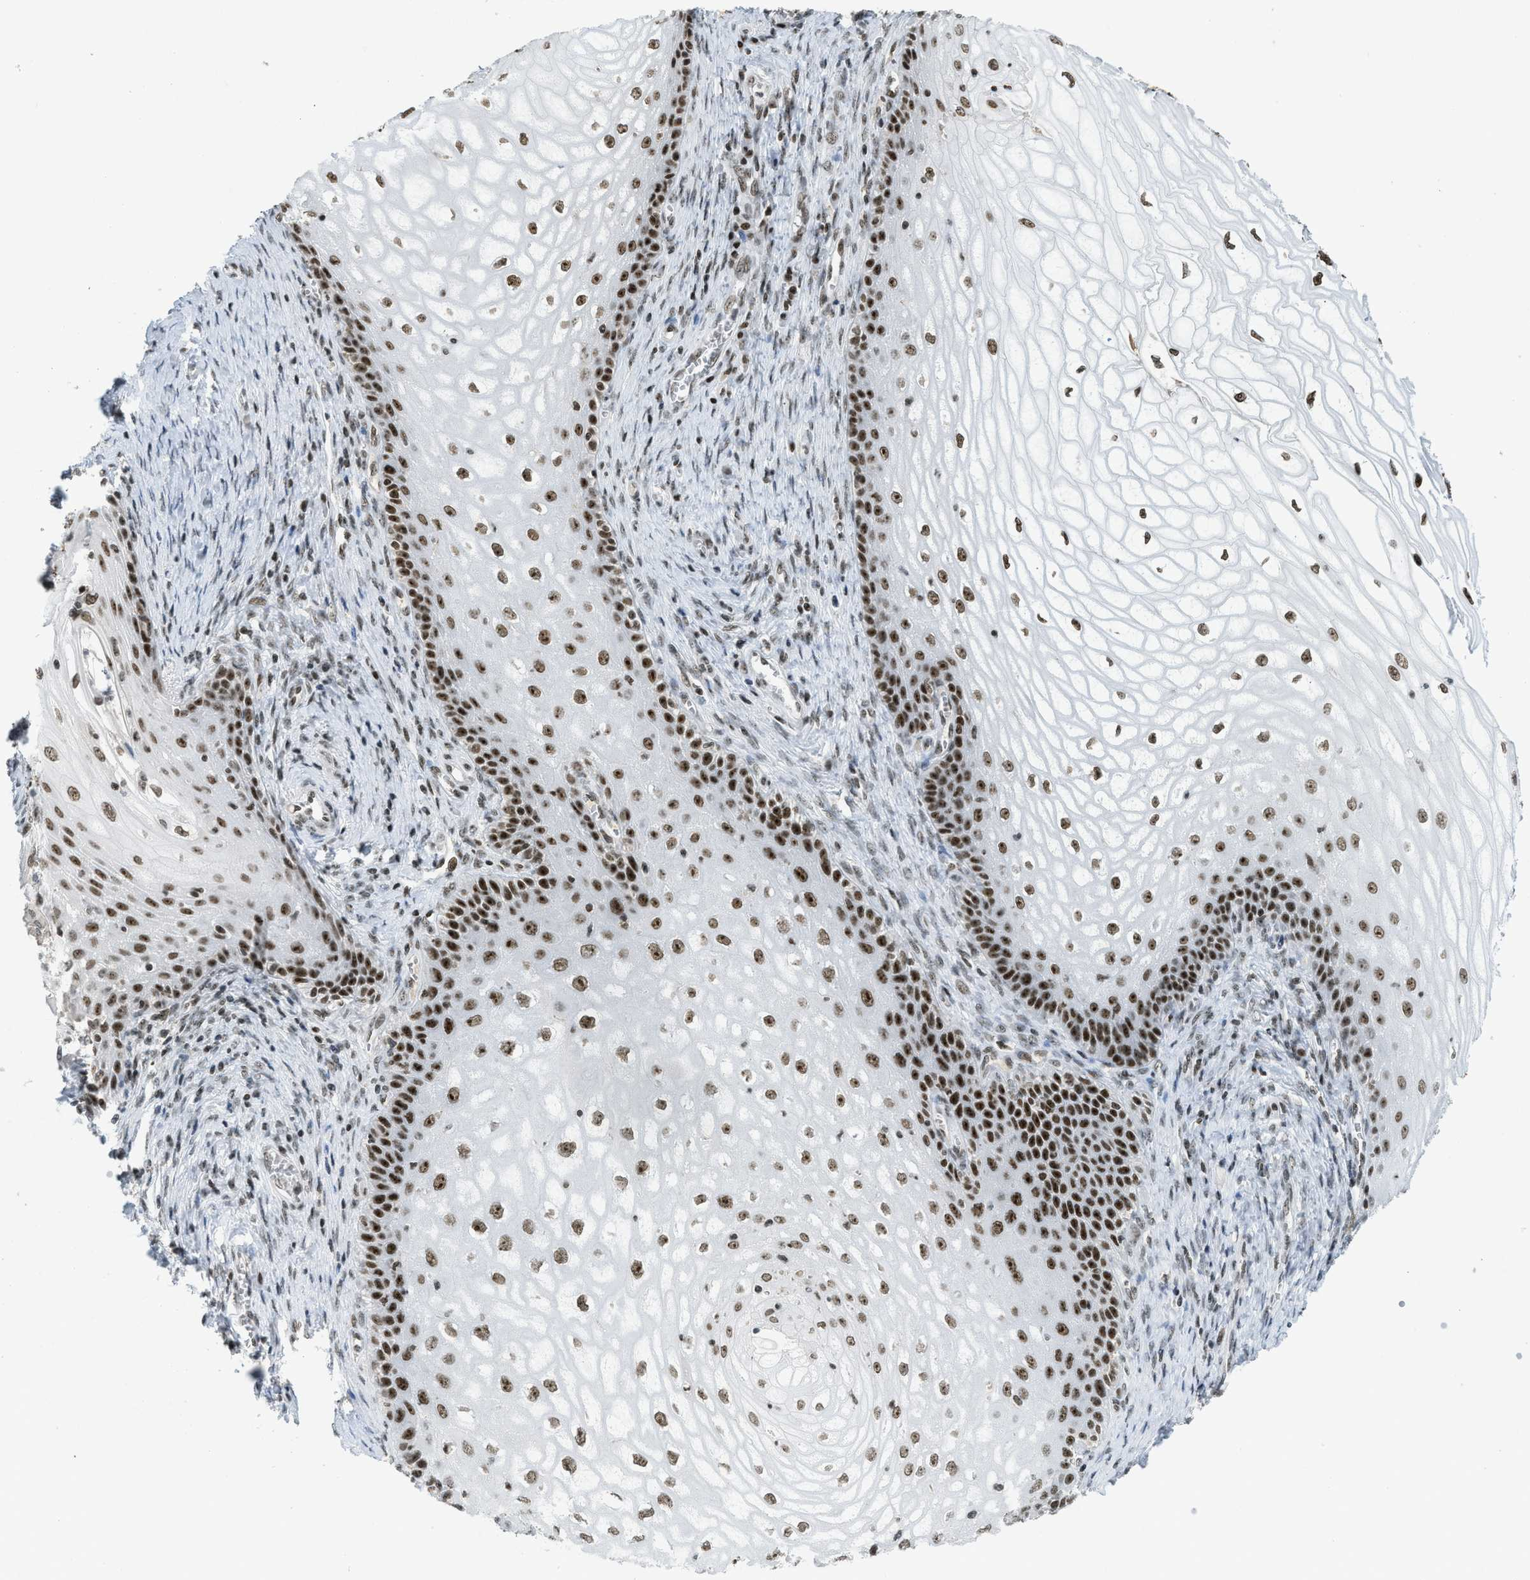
{"staining": {"intensity": "moderate", "quantity": ">75%", "location": "nuclear"}, "tissue": "cervical cancer", "cell_type": "Tumor cells", "image_type": "cancer", "snomed": [{"axis": "morphology", "description": "Adenocarcinoma, NOS"}, {"axis": "topography", "description": "Cervix"}], "caption": "Moderate nuclear positivity for a protein is appreciated in about >75% of tumor cells of adenocarcinoma (cervical) using immunohistochemistry (IHC).", "gene": "URB1", "patient": {"sex": "female", "age": 44}}